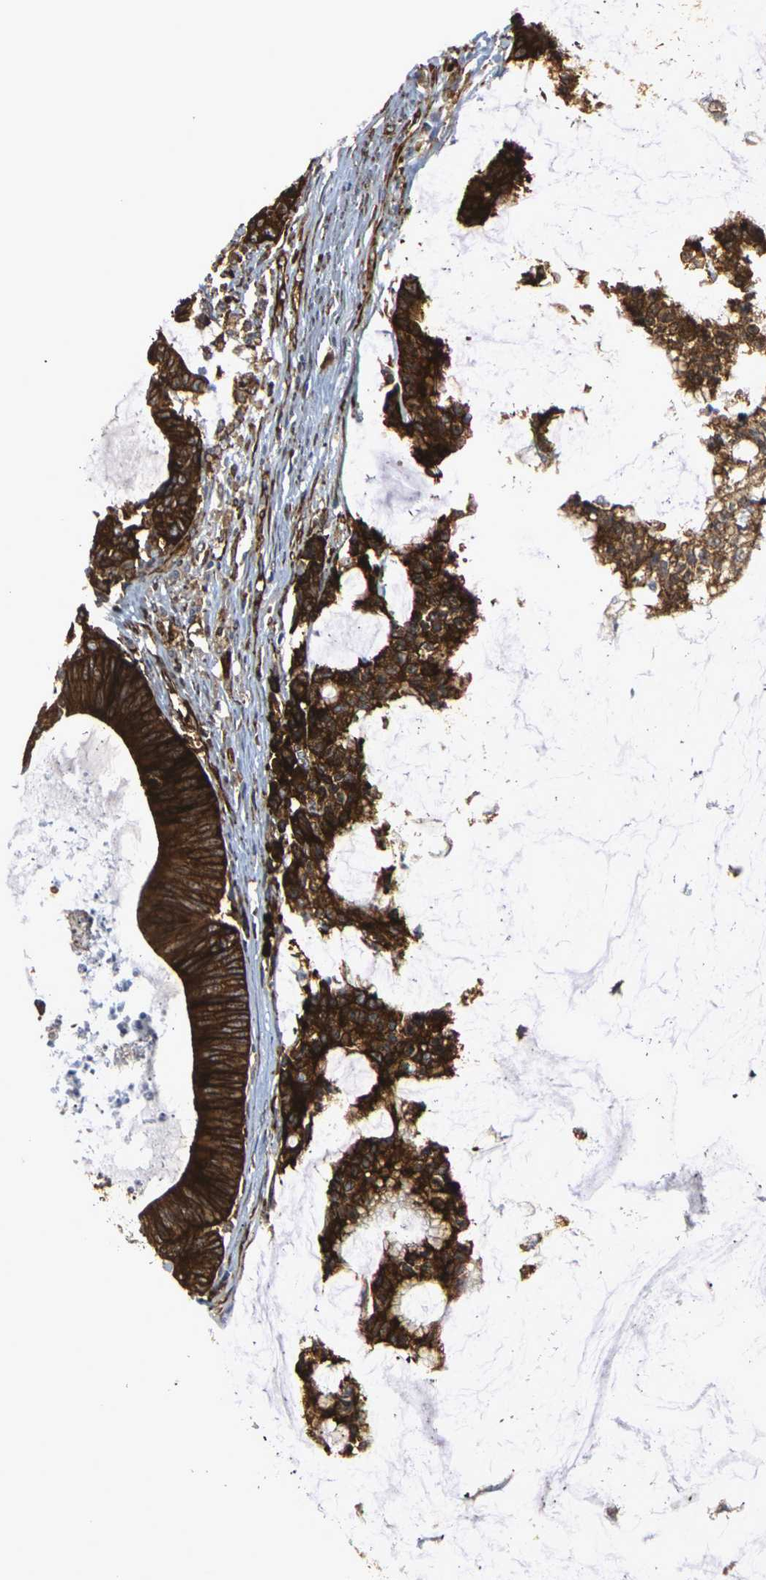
{"staining": {"intensity": "strong", "quantity": ">75%", "location": "cytoplasmic/membranous"}, "tissue": "colorectal cancer", "cell_type": "Tumor cells", "image_type": "cancer", "snomed": [{"axis": "morphology", "description": "Adenocarcinoma, NOS"}, {"axis": "topography", "description": "Colon"}], "caption": "A brown stain highlights strong cytoplasmic/membranous positivity of a protein in human adenocarcinoma (colorectal) tumor cells.", "gene": "MARCHF2", "patient": {"sex": "female", "age": 84}}